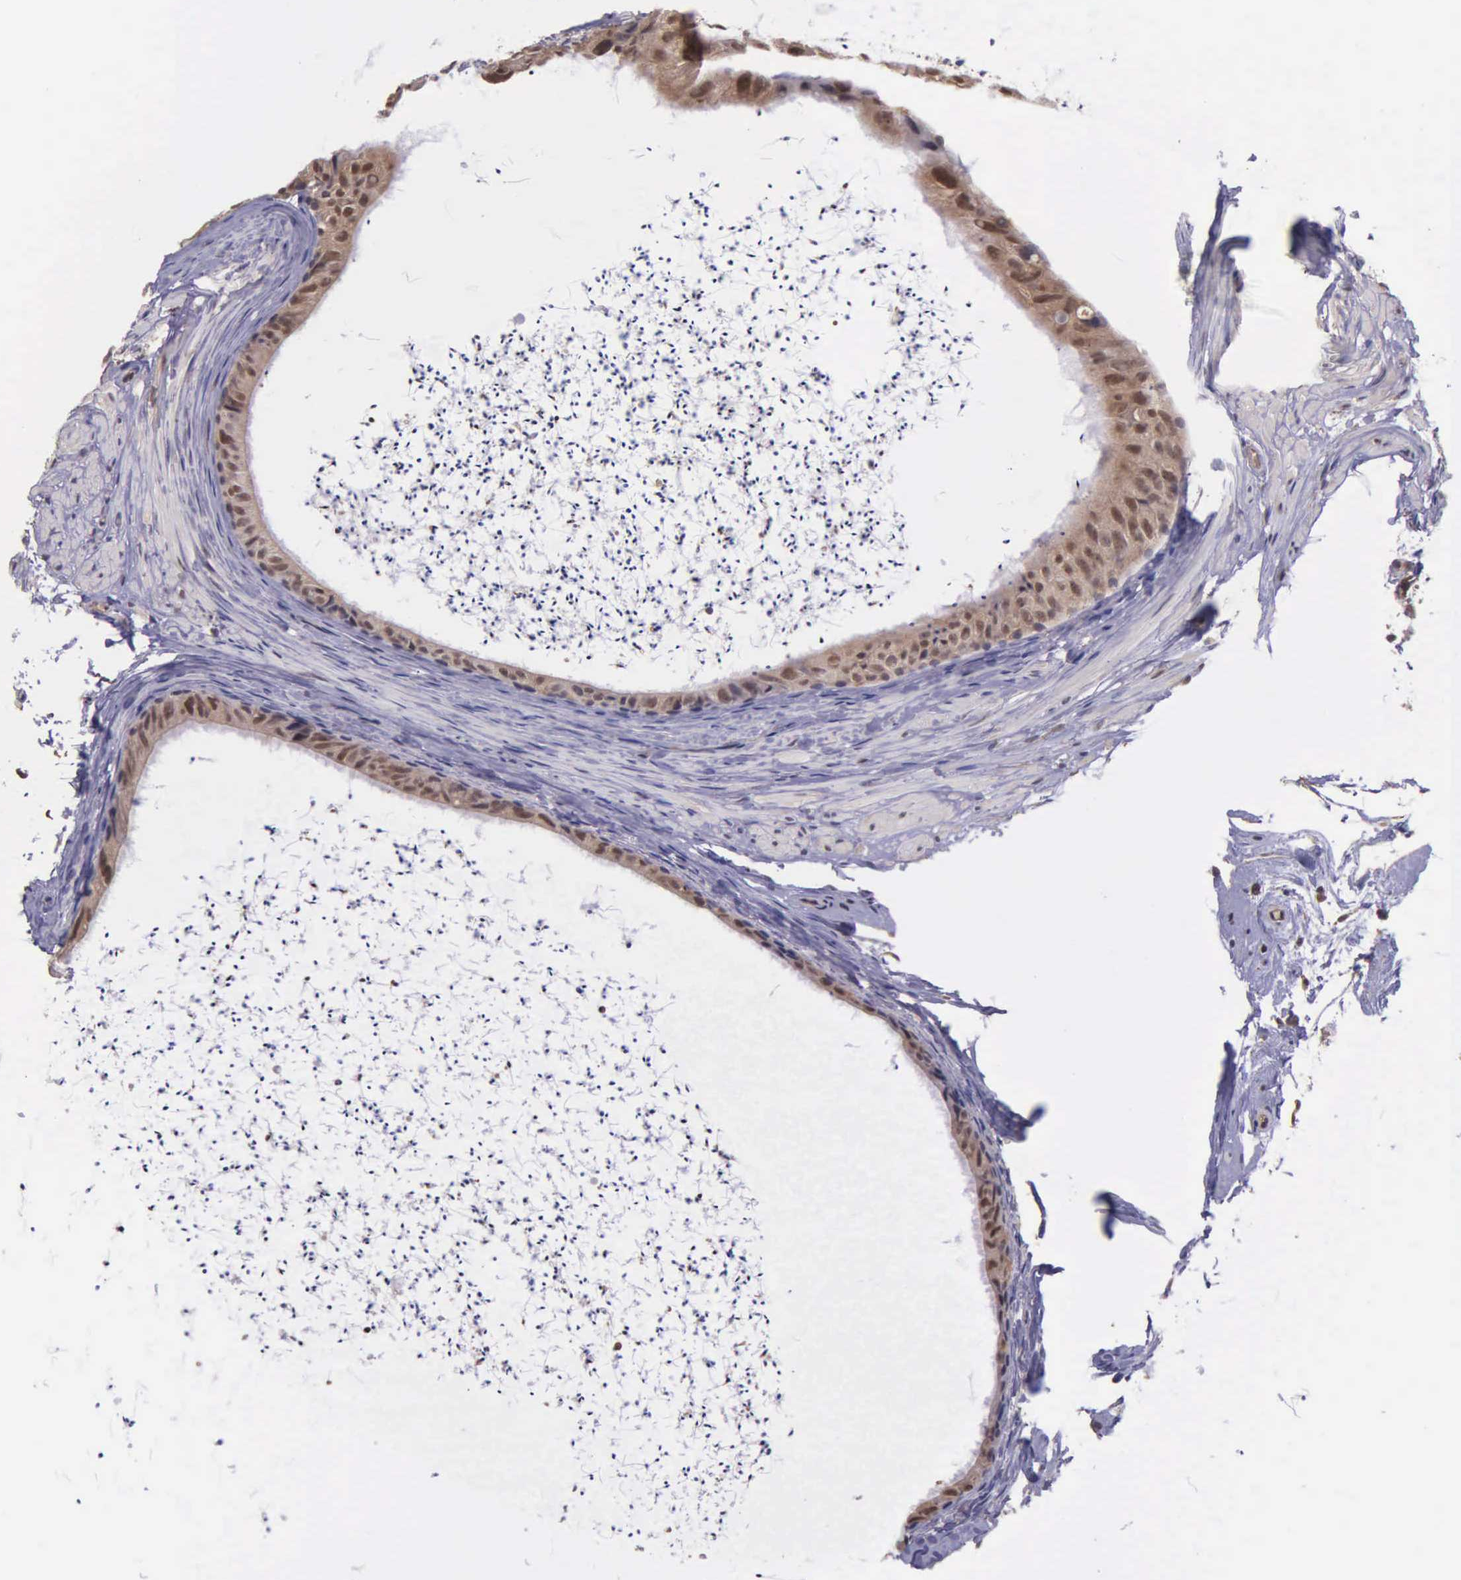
{"staining": {"intensity": "moderate", "quantity": ">75%", "location": "cytoplasmic/membranous,nuclear"}, "tissue": "epididymis", "cell_type": "Glandular cells", "image_type": "normal", "snomed": [{"axis": "morphology", "description": "Normal tissue, NOS"}, {"axis": "topography", "description": "Epididymis"}], "caption": "Moderate cytoplasmic/membranous,nuclear protein expression is seen in about >75% of glandular cells in epididymis.", "gene": "PSMC1", "patient": {"sex": "male", "age": 77}}